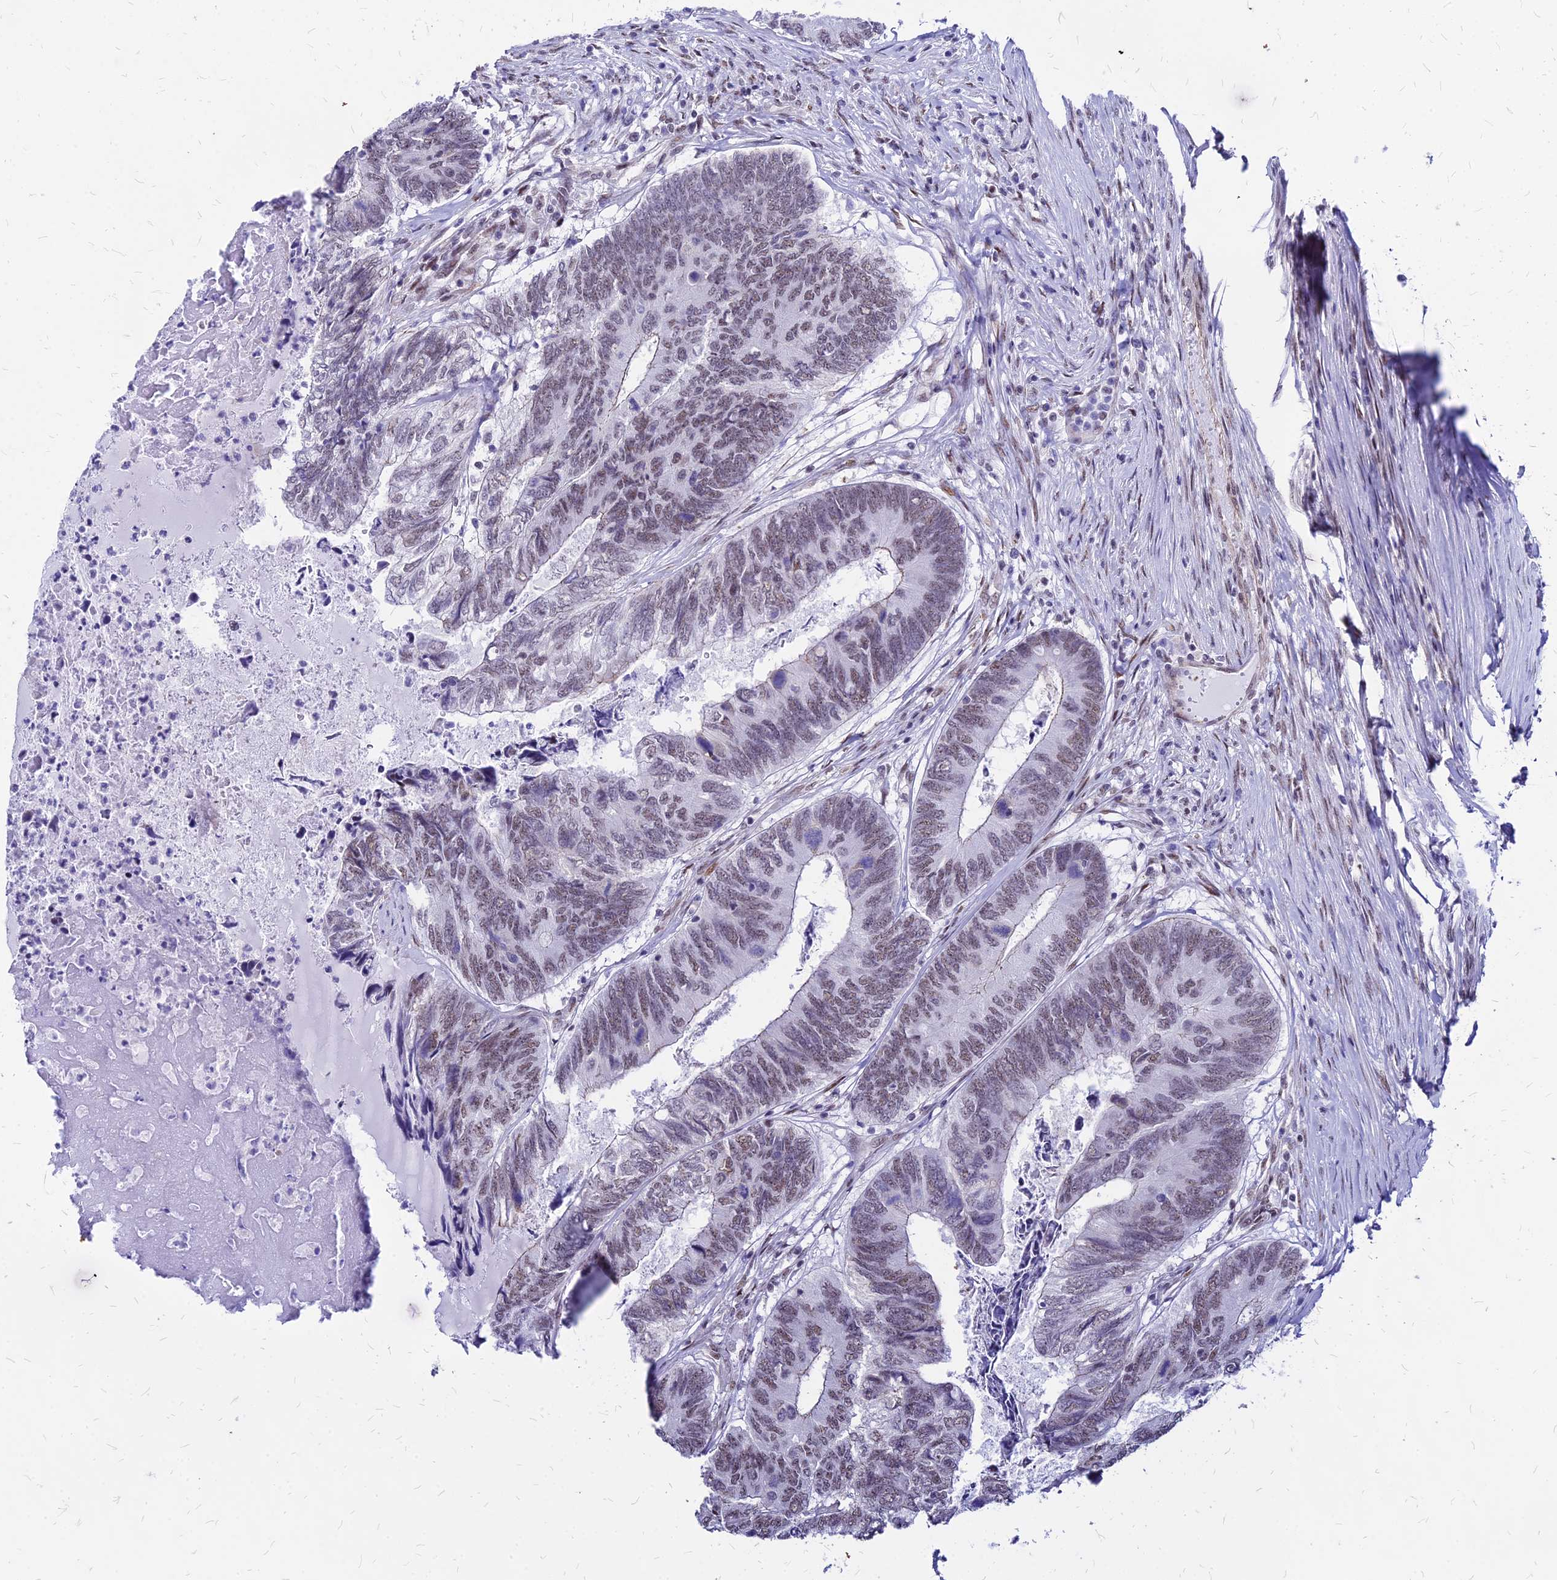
{"staining": {"intensity": "moderate", "quantity": "25%-75%", "location": "nuclear"}, "tissue": "colorectal cancer", "cell_type": "Tumor cells", "image_type": "cancer", "snomed": [{"axis": "morphology", "description": "Adenocarcinoma, NOS"}, {"axis": "topography", "description": "Colon"}], "caption": "Colorectal cancer (adenocarcinoma) stained for a protein demonstrates moderate nuclear positivity in tumor cells.", "gene": "FDX2", "patient": {"sex": "female", "age": 67}}